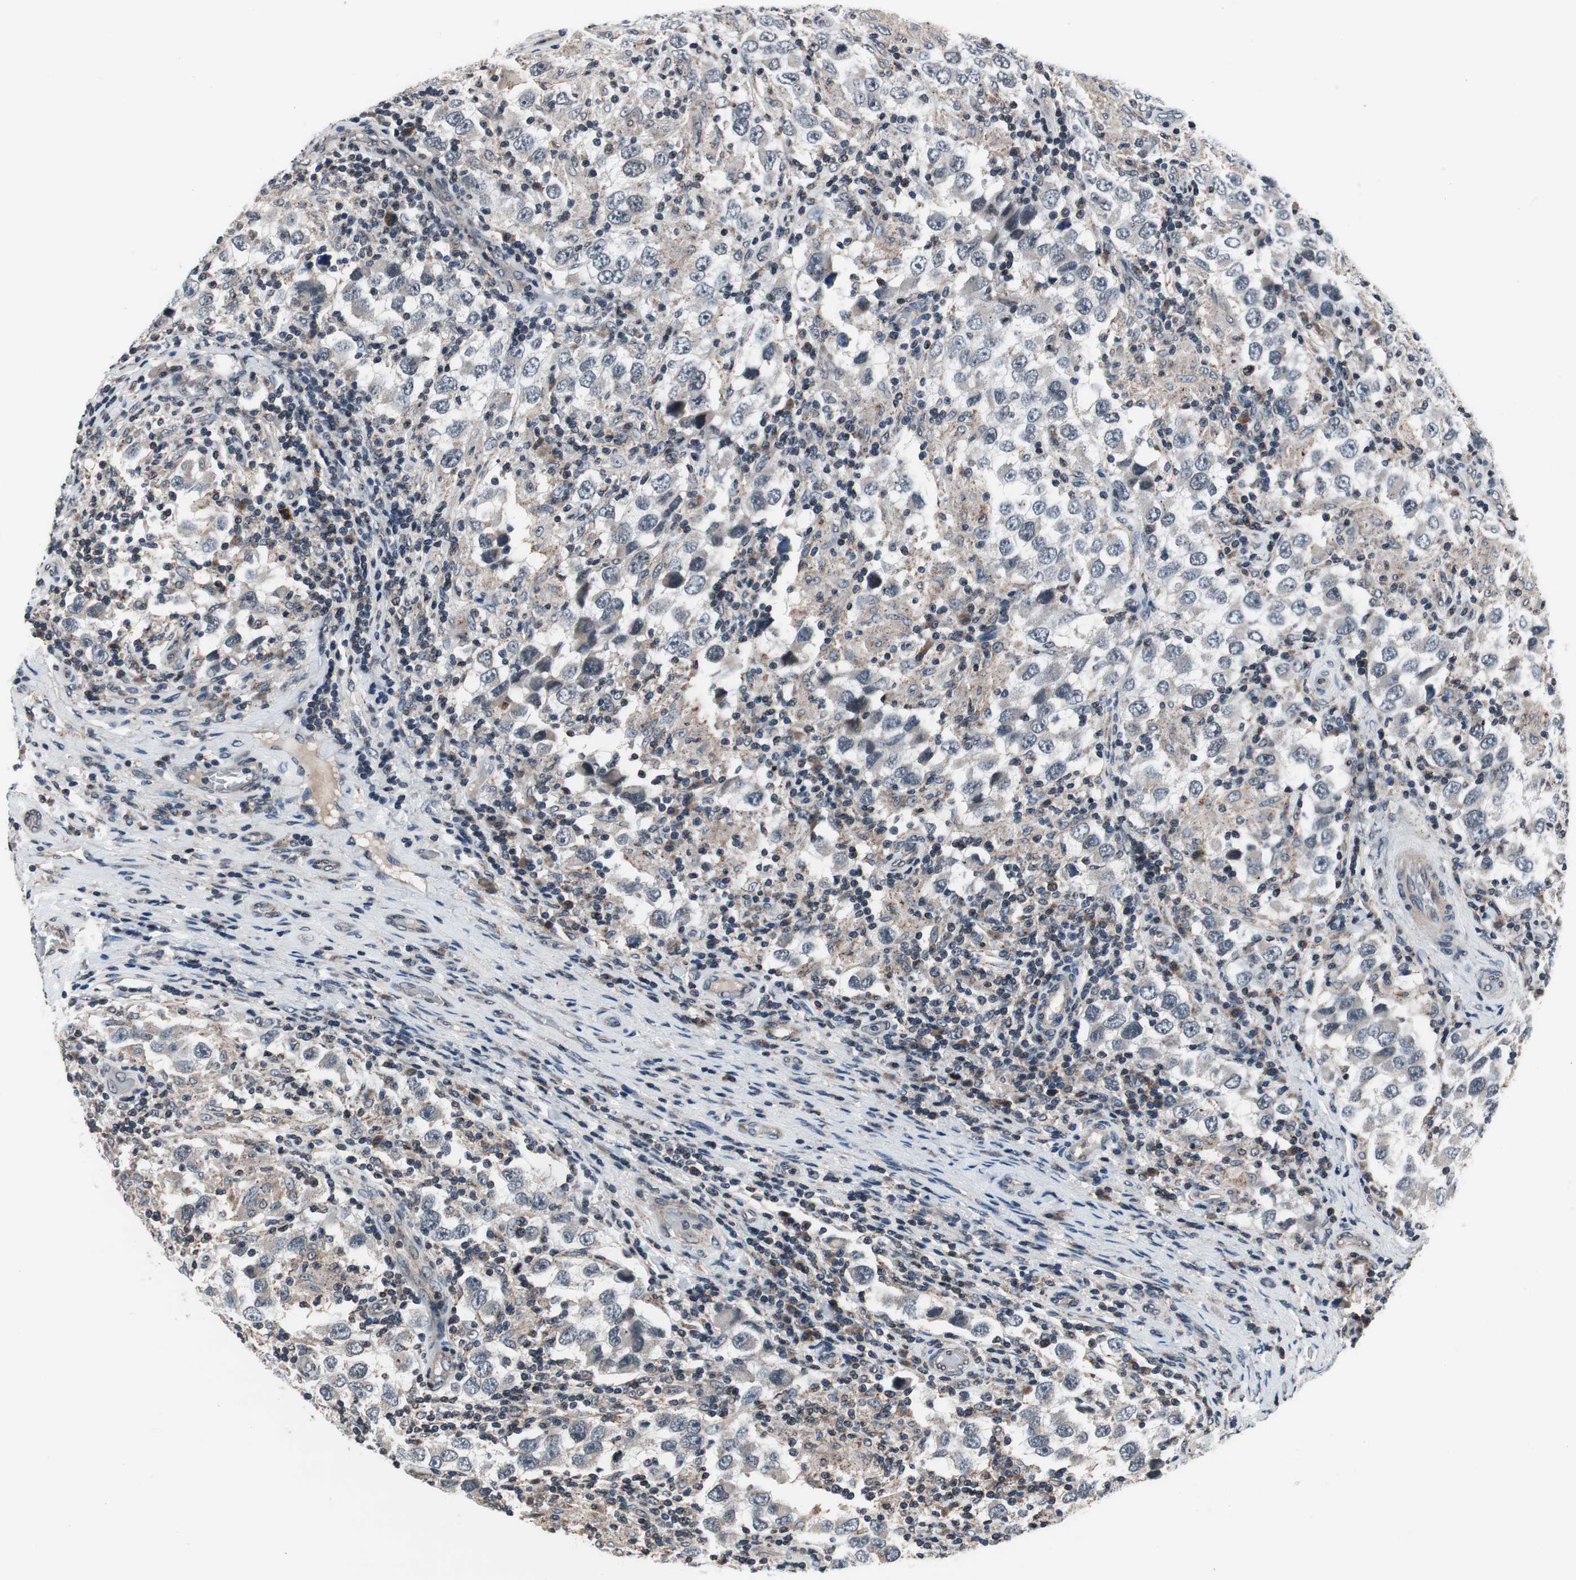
{"staining": {"intensity": "negative", "quantity": "none", "location": "none"}, "tissue": "testis cancer", "cell_type": "Tumor cells", "image_type": "cancer", "snomed": [{"axis": "morphology", "description": "Carcinoma, Embryonal, NOS"}, {"axis": "topography", "description": "Testis"}], "caption": "Tumor cells show no significant positivity in testis cancer (embryonal carcinoma).", "gene": "RFC1", "patient": {"sex": "male", "age": 21}}